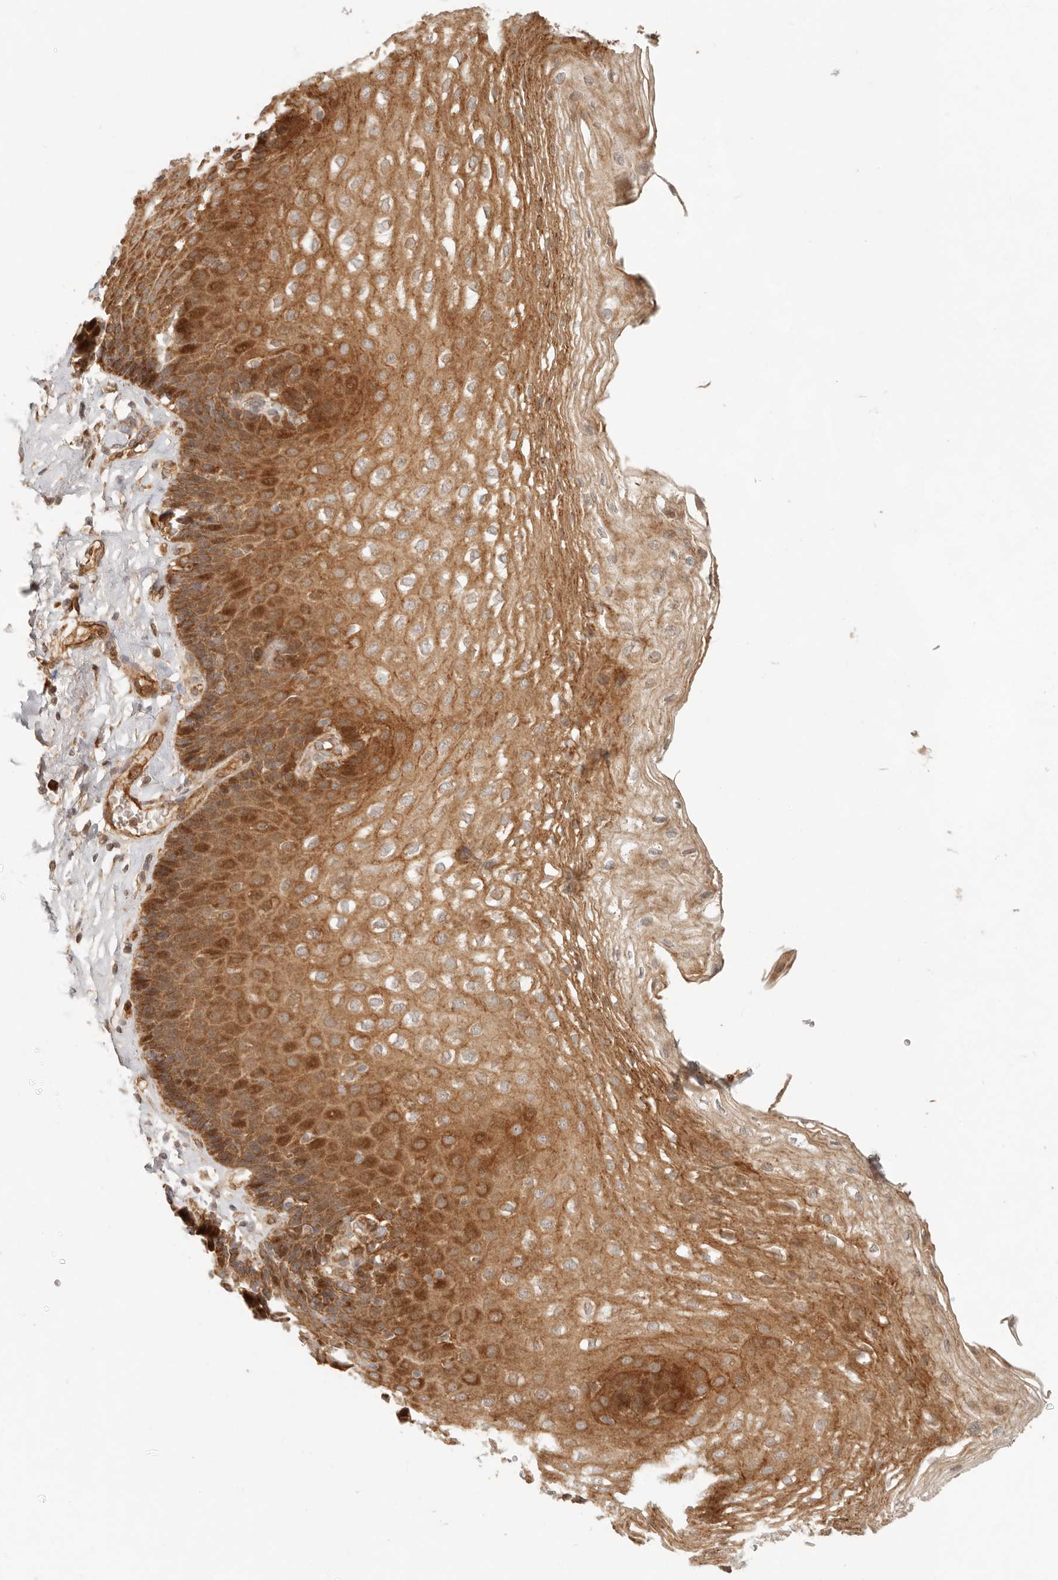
{"staining": {"intensity": "strong", "quantity": ">75%", "location": "cytoplasmic/membranous,nuclear"}, "tissue": "esophagus", "cell_type": "Squamous epithelial cells", "image_type": "normal", "snomed": [{"axis": "morphology", "description": "Normal tissue, NOS"}, {"axis": "topography", "description": "Esophagus"}], "caption": "Approximately >75% of squamous epithelial cells in unremarkable esophagus show strong cytoplasmic/membranous,nuclear protein staining as visualized by brown immunohistochemical staining.", "gene": "KLHL38", "patient": {"sex": "female", "age": 66}}